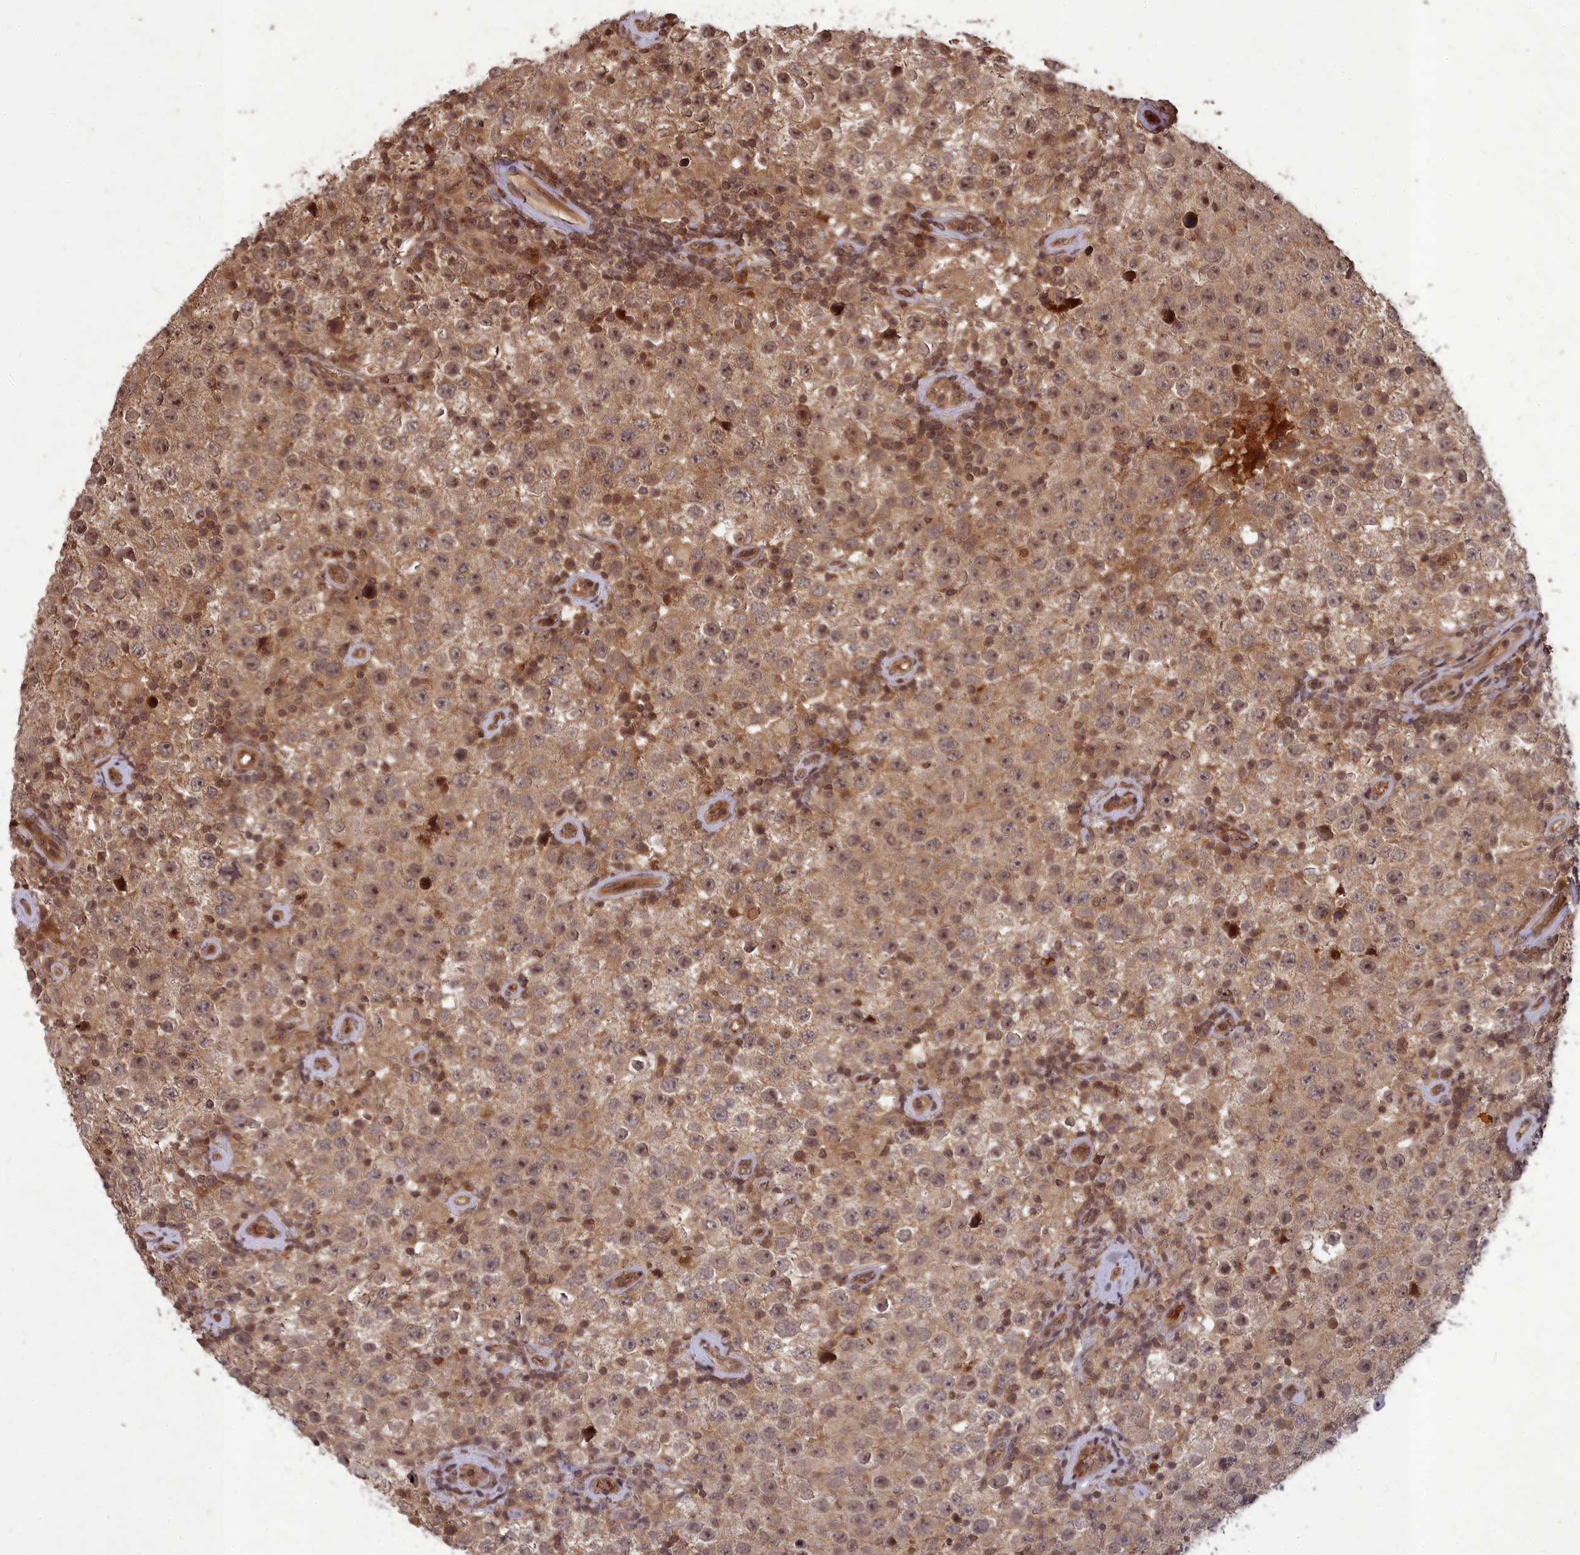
{"staining": {"intensity": "moderate", "quantity": ">75%", "location": "cytoplasmic/membranous,nuclear"}, "tissue": "testis cancer", "cell_type": "Tumor cells", "image_type": "cancer", "snomed": [{"axis": "morphology", "description": "Normal tissue, NOS"}, {"axis": "morphology", "description": "Urothelial carcinoma, High grade"}, {"axis": "morphology", "description": "Seminoma, NOS"}, {"axis": "morphology", "description": "Carcinoma, Embryonal, NOS"}, {"axis": "topography", "description": "Urinary bladder"}, {"axis": "topography", "description": "Testis"}], "caption": "Immunohistochemistry histopathology image of human testis embryonal carcinoma stained for a protein (brown), which displays medium levels of moderate cytoplasmic/membranous and nuclear expression in approximately >75% of tumor cells.", "gene": "SRMS", "patient": {"sex": "male", "age": 41}}